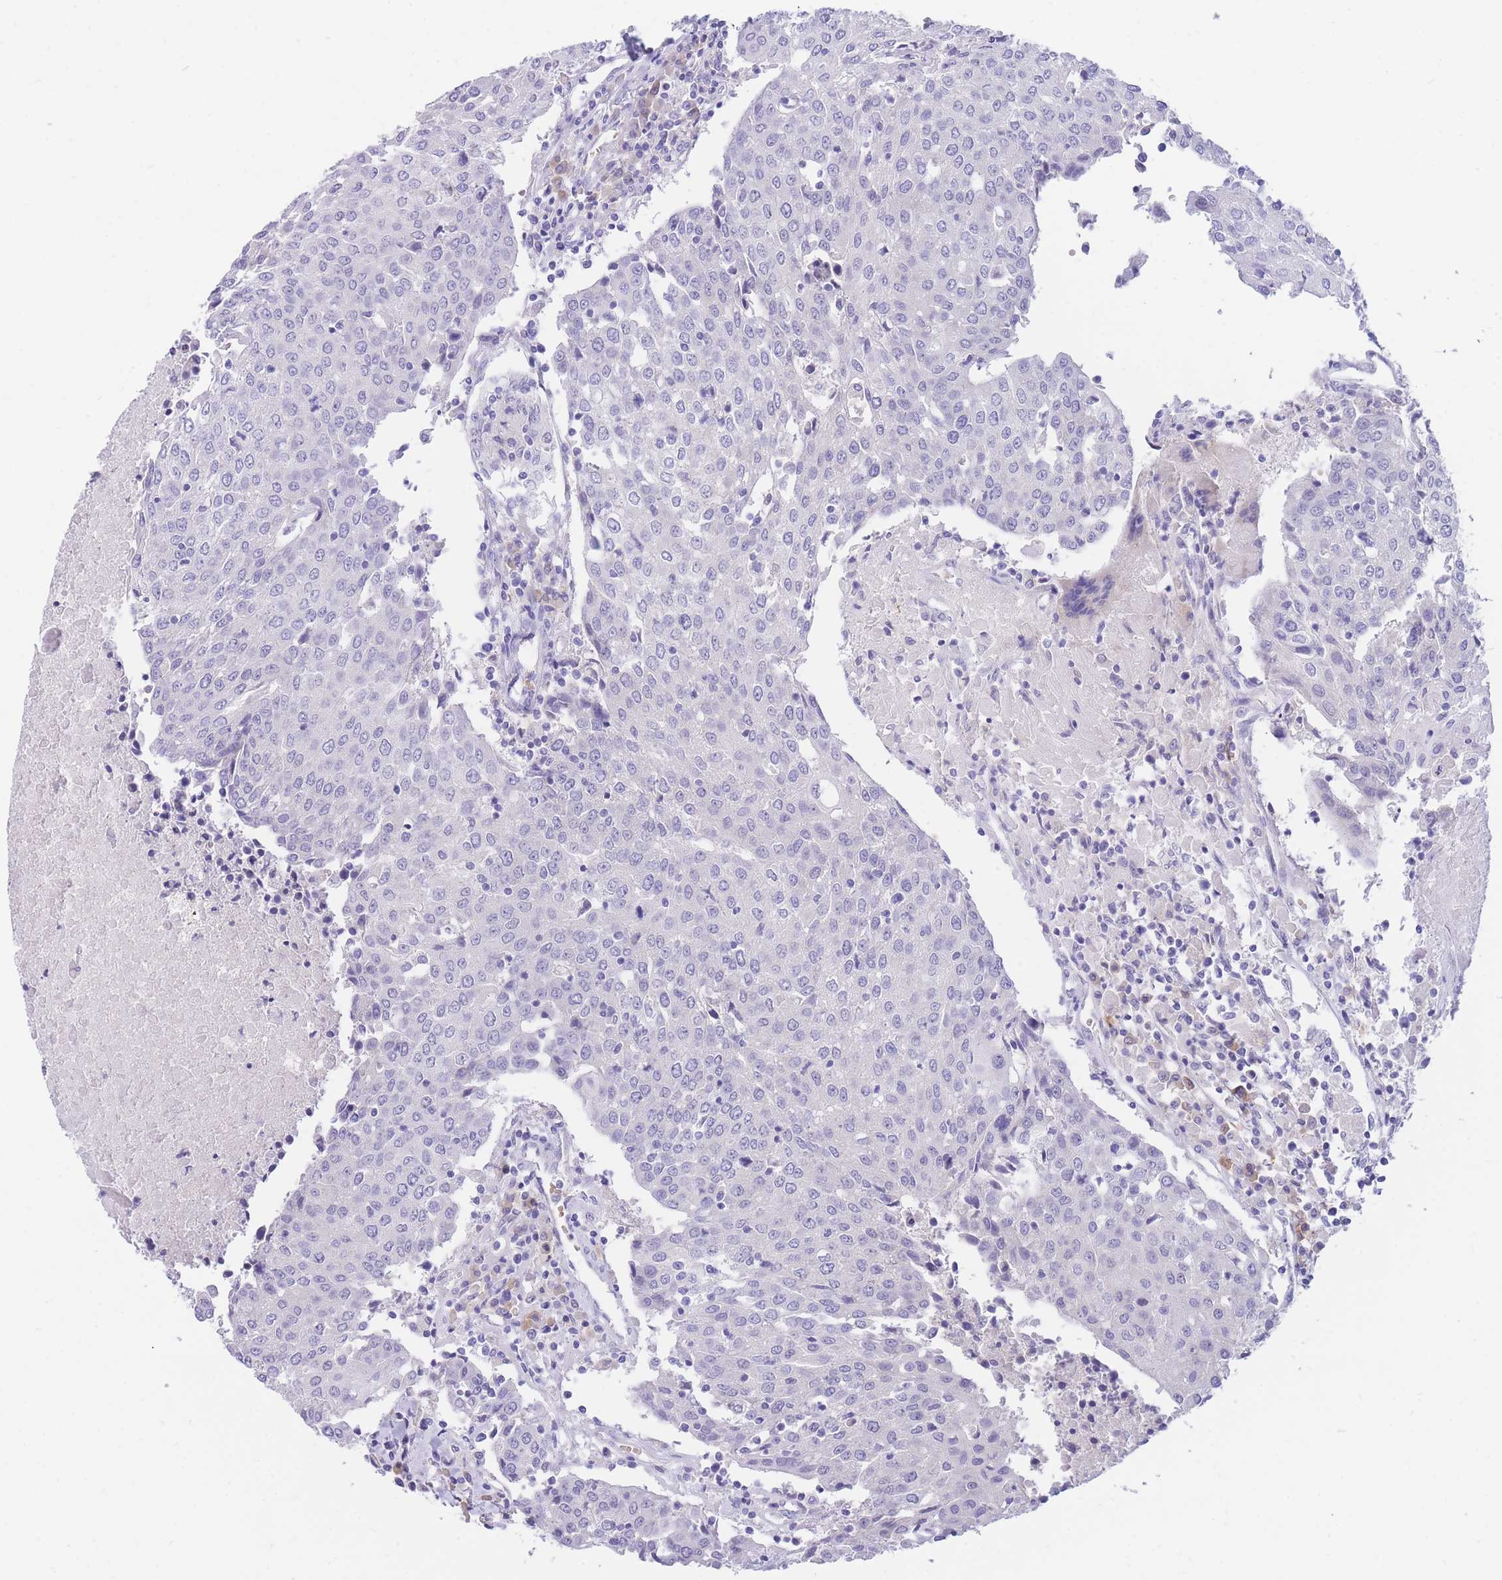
{"staining": {"intensity": "negative", "quantity": "none", "location": "none"}, "tissue": "urothelial cancer", "cell_type": "Tumor cells", "image_type": "cancer", "snomed": [{"axis": "morphology", "description": "Urothelial carcinoma, High grade"}, {"axis": "topography", "description": "Urinary bladder"}], "caption": "Tumor cells show no significant protein positivity in urothelial carcinoma (high-grade). (Immunohistochemistry, brightfield microscopy, high magnification).", "gene": "SSUH2", "patient": {"sex": "female", "age": 85}}